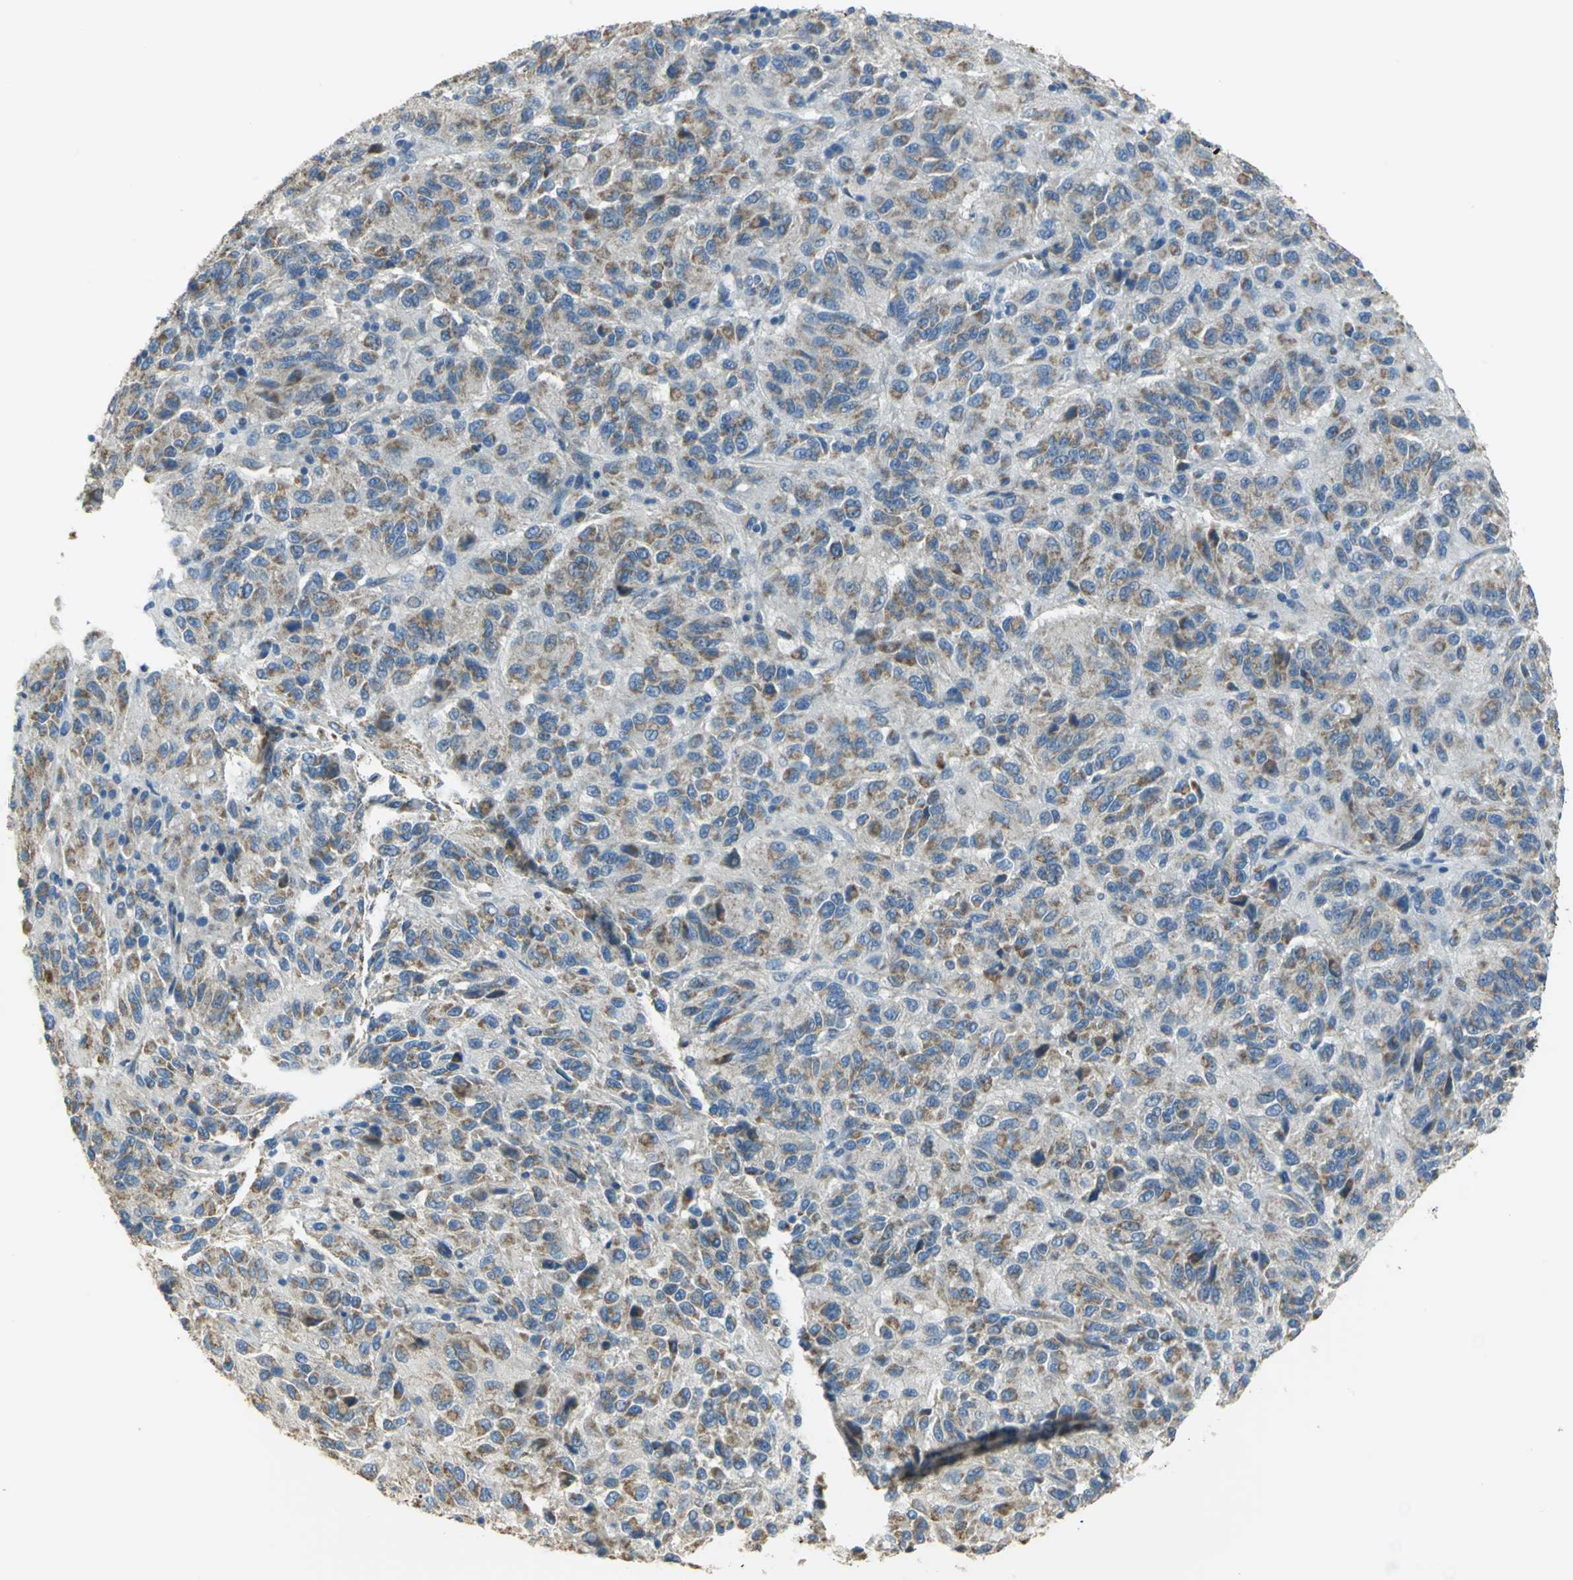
{"staining": {"intensity": "moderate", "quantity": ">75%", "location": "cytoplasmic/membranous"}, "tissue": "melanoma", "cell_type": "Tumor cells", "image_type": "cancer", "snomed": [{"axis": "morphology", "description": "Malignant melanoma, Metastatic site"}, {"axis": "topography", "description": "Lung"}], "caption": "Brown immunohistochemical staining in human melanoma shows moderate cytoplasmic/membranous positivity in about >75% of tumor cells.", "gene": "HTR1F", "patient": {"sex": "male", "age": 64}}